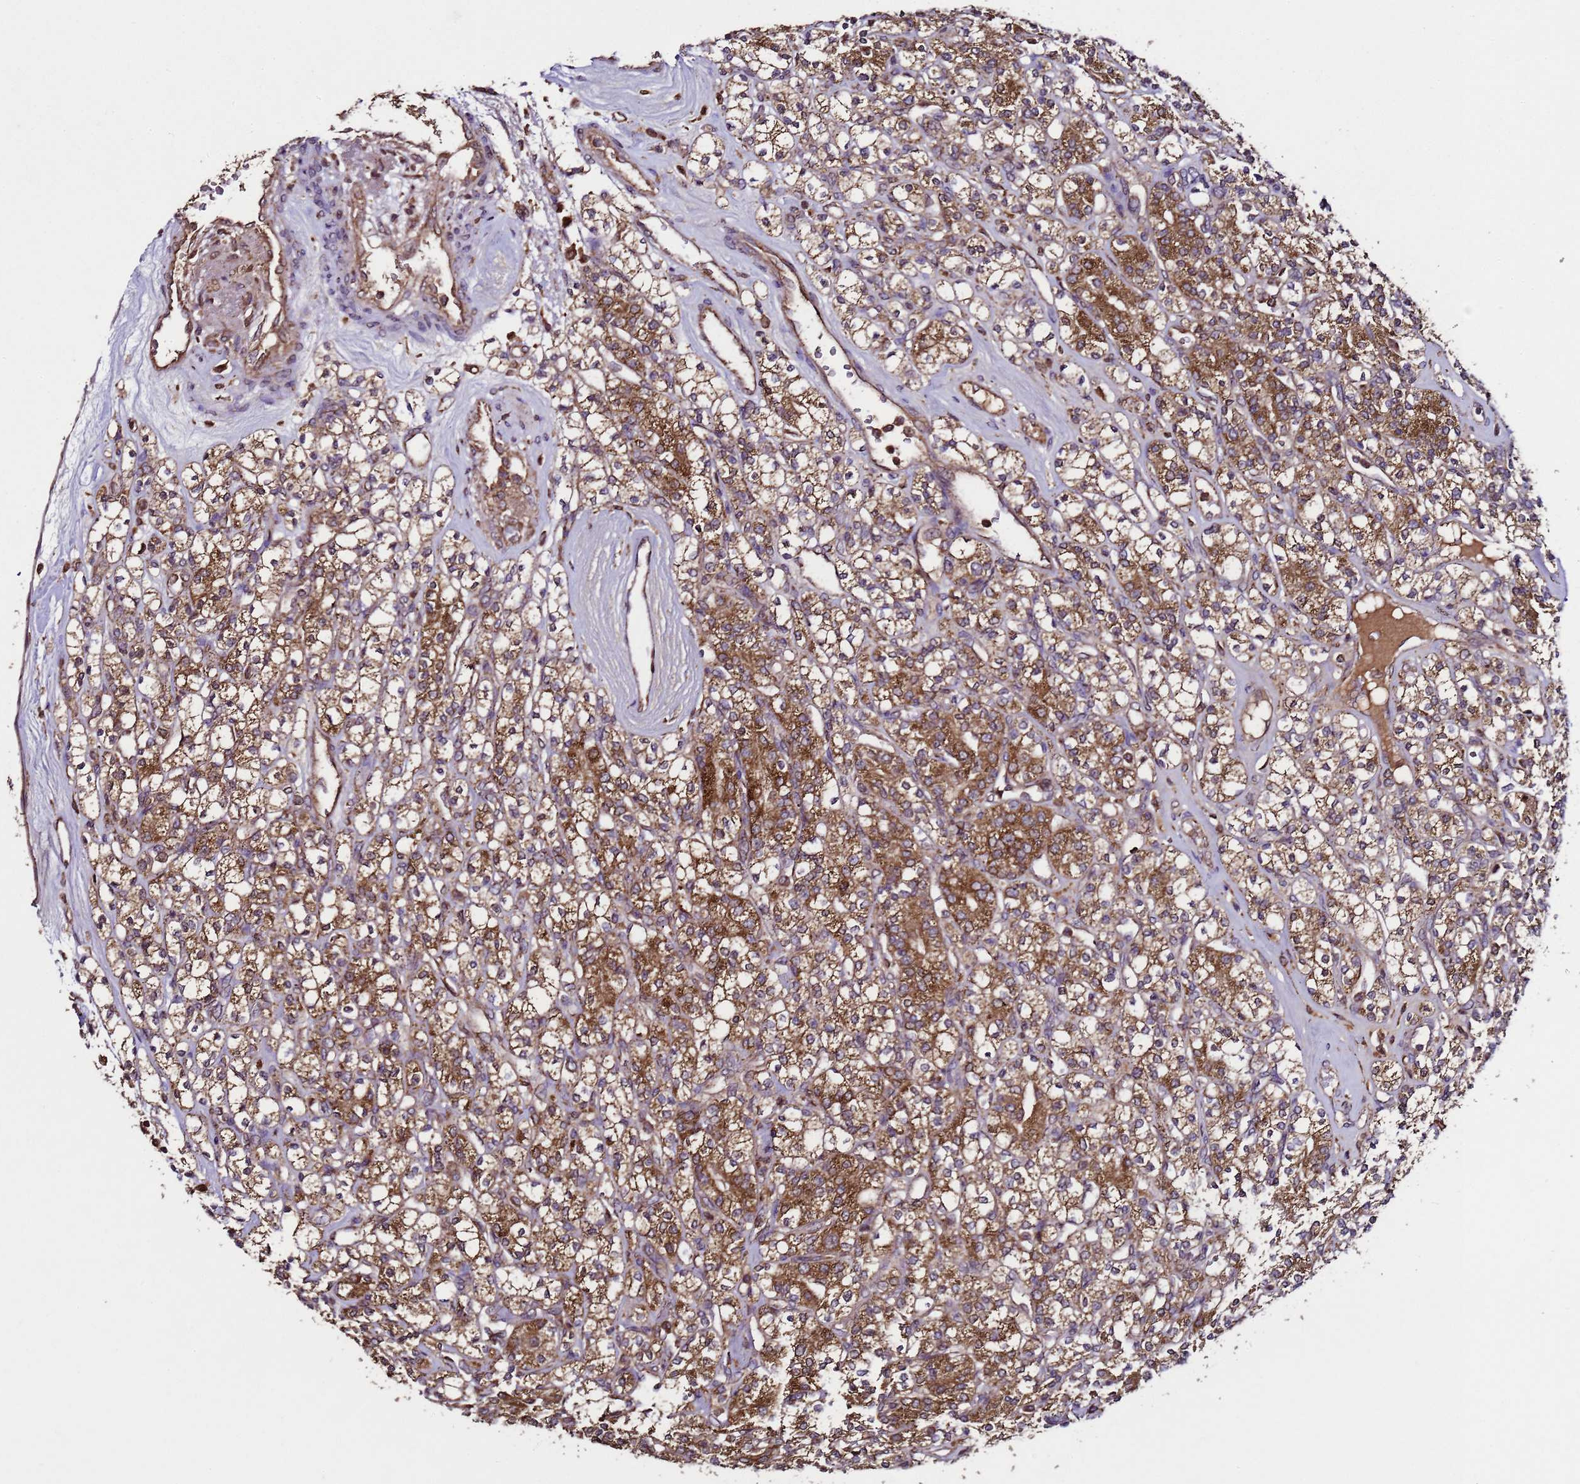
{"staining": {"intensity": "moderate", "quantity": ">75%", "location": "cytoplasmic/membranous"}, "tissue": "renal cancer", "cell_type": "Tumor cells", "image_type": "cancer", "snomed": [{"axis": "morphology", "description": "Adenocarcinoma, NOS"}, {"axis": "topography", "description": "Kidney"}], "caption": "Tumor cells demonstrate moderate cytoplasmic/membranous expression in approximately >75% of cells in renal cancer (adenocarcinoma). The staining is performed using DAB (3,3'-diaminobenzidine) brown chromogen to label protein expression. The nuclei are counter-stained blue using hematoxylin.", "gene": "HSPBAP1", "patient": {"sex": "male", "age": 77}}